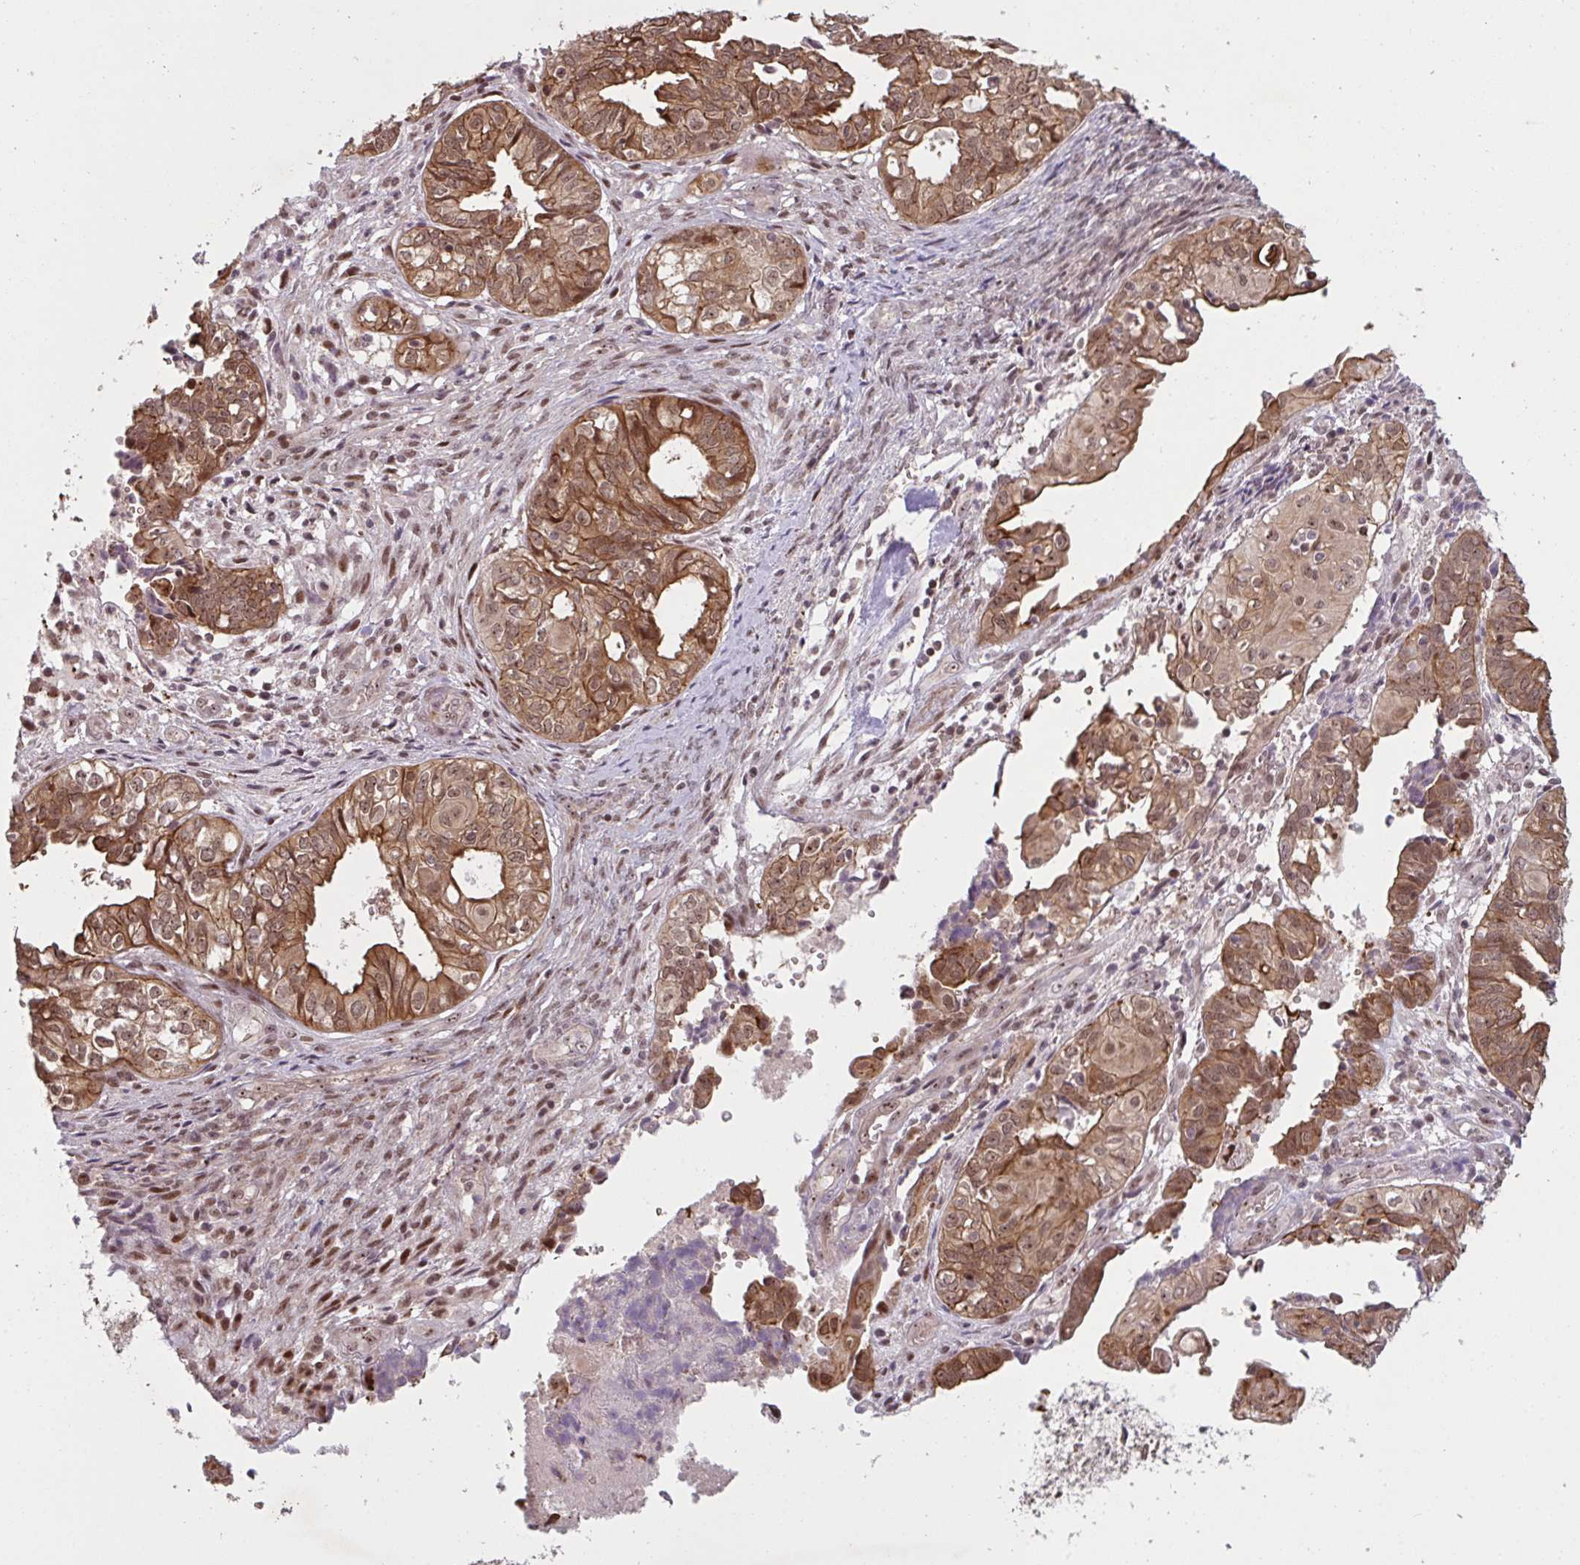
{"staining": {"intensity": "strong", "quantity": ">75%", "location": "cytoplasmic/membranous,nuclear"}, "tissue": "ovarian cancer", "cell_type": "Tumor cells", "image_type": "cancer", "snomed": [{"axis": "morphology", "description": "Carcinoma, endometroid"}, {"axis": "topography", "description": "Ovary"}], "caption": "IHC photomicrograph of neoplastic tissue: human ovarian cancer stained using immunohistochemistry (IHC) displays high levels of strong protein expression localized specifically in the cytoplasmic/membranous and nuclear of tumor cells, appearing as a cytoplasmic/membranous and nuclear brown color.", "gene": "NLRP13", "patient": {"sex": "female", "age": 64}}